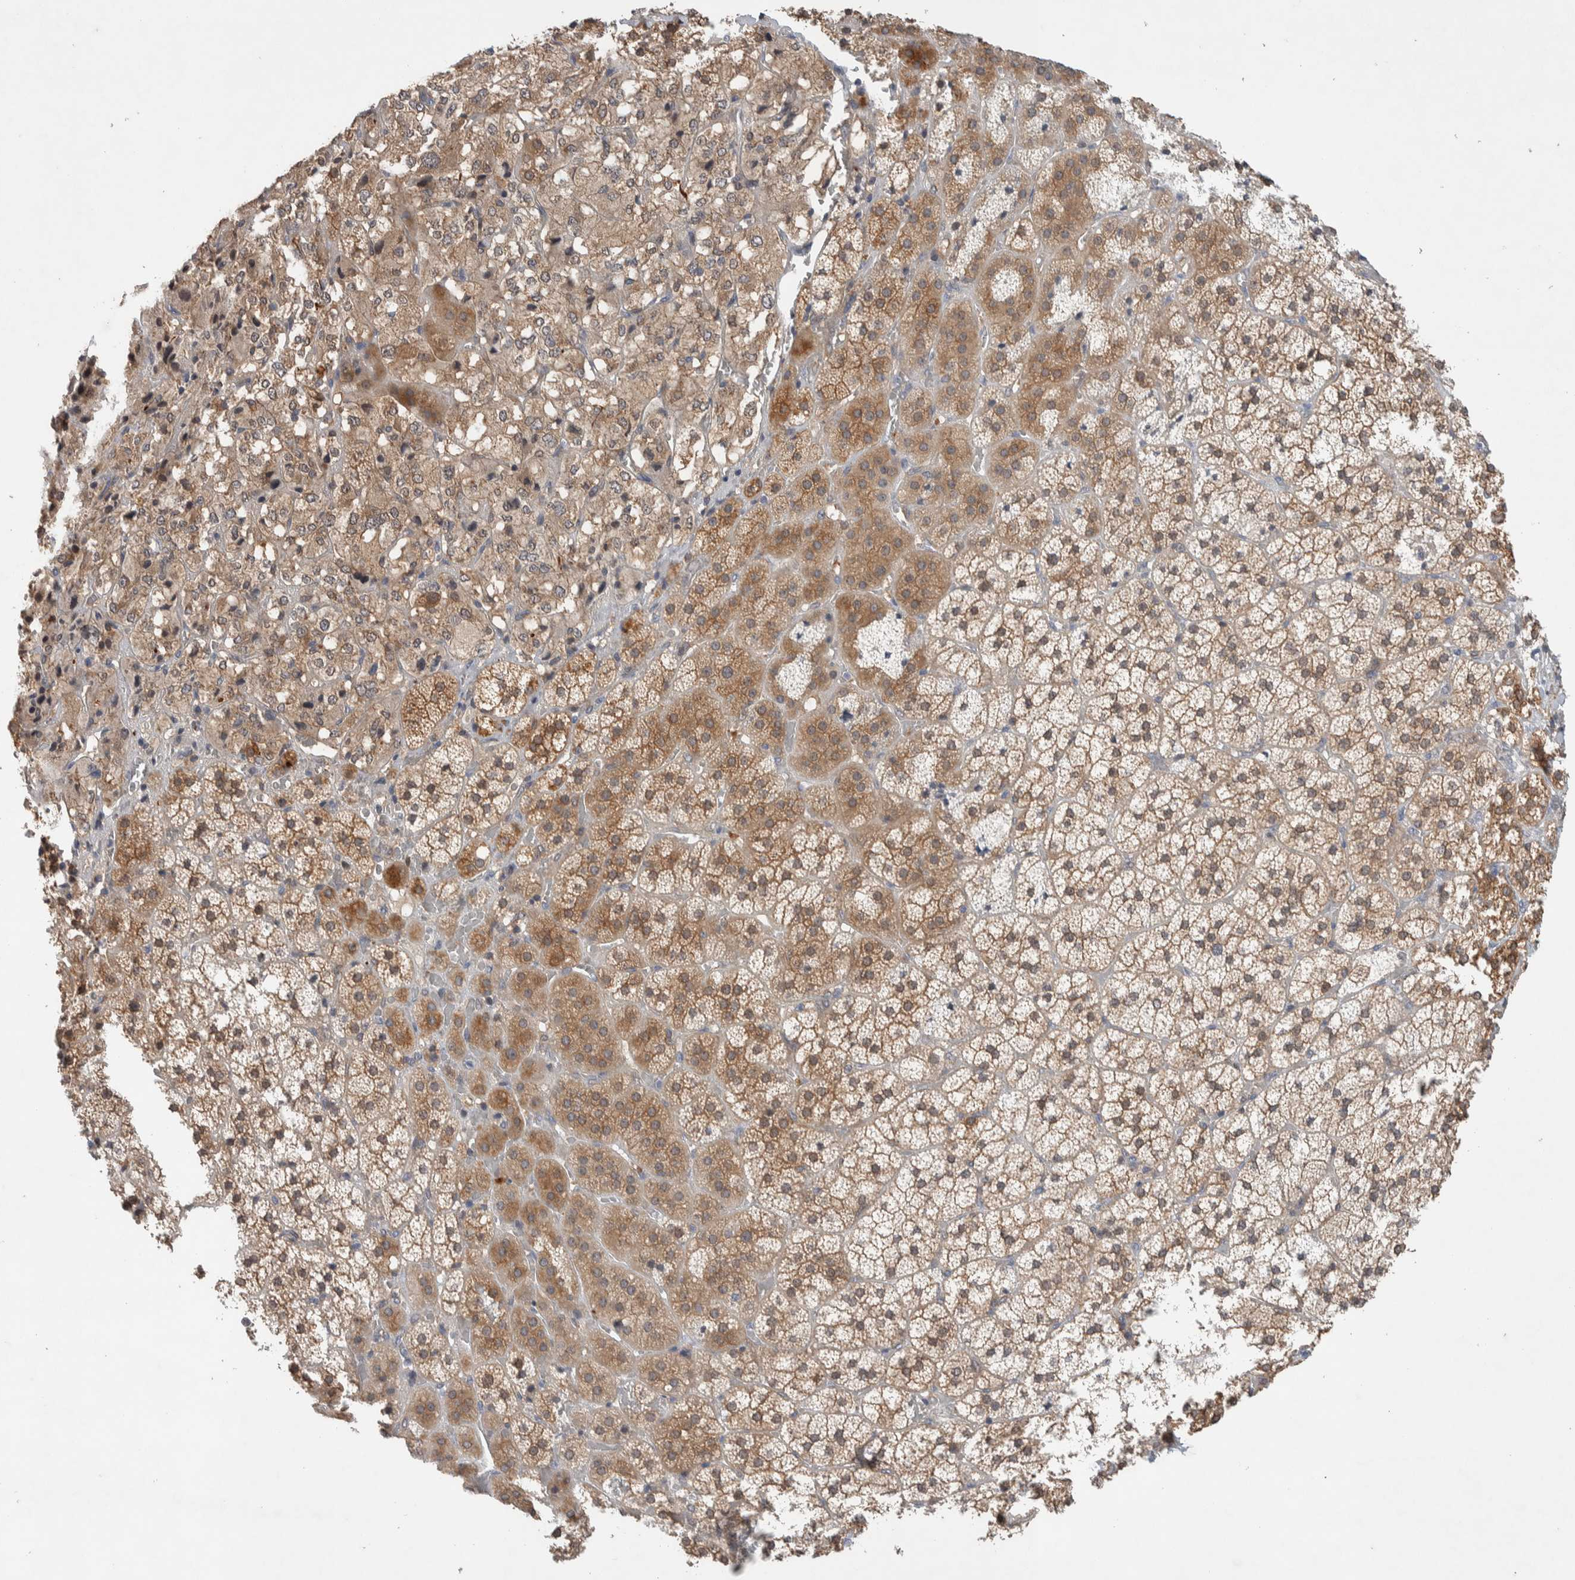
{"staining": {"intensity": "moderate", "quantity": ">75%", "location": "cytoplasmic/membranous,nuclear"}, "tissue": "adrenal gland", "cell_type": "Glandular cells", "image_type": "normal", "snomed": [{"axis": "morphology", "description": "Normal tissue, NOS"}, {"axis": "topography", "description": "Adrenal gland"}], "caption": "Glandular cells demonstrate medium levels of moderate cytoplasmic/membranous,nuclear staining in about >75% of cells in unremarkable human adrenal gland.", "gene": "DEPTOR", "patient": {"sex": "female", "age": 44}}